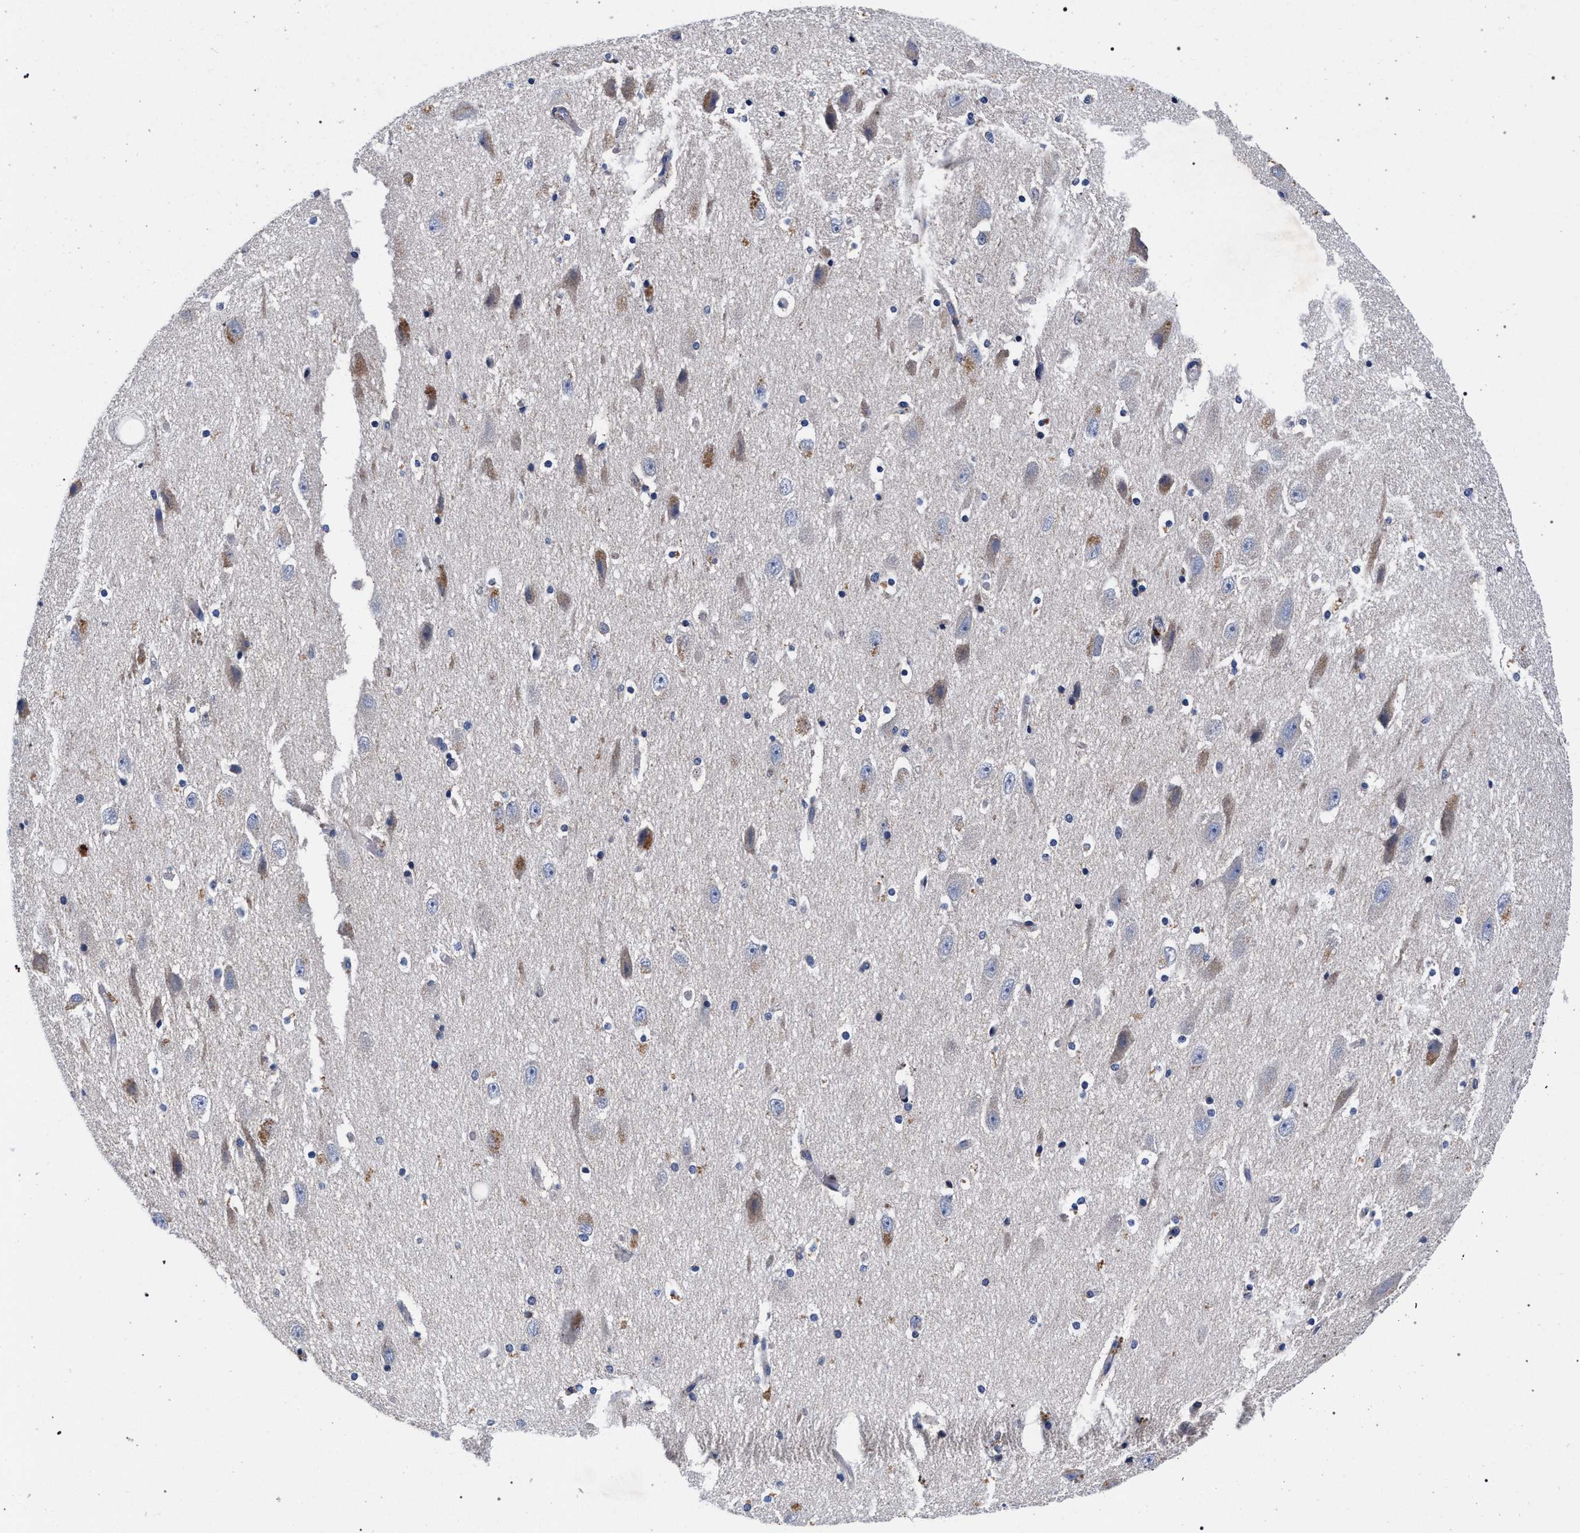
{"staining": {"intensity": "negative", "quantity": "none", "location": "none"}, "tissue": "hippocampus", "cell_type": "Glial cells", "image_type": "normal", "snomed": [{"axis": "morphology", "description": "Normal tissue, NOS"}, {"axis": "topography", "description": "Hippocampus"}], "caption": "There is no significant staining in glial cells of hippocampus.", "gene": "ACOX1", "patient": {"sex": "female", "age": 19}}